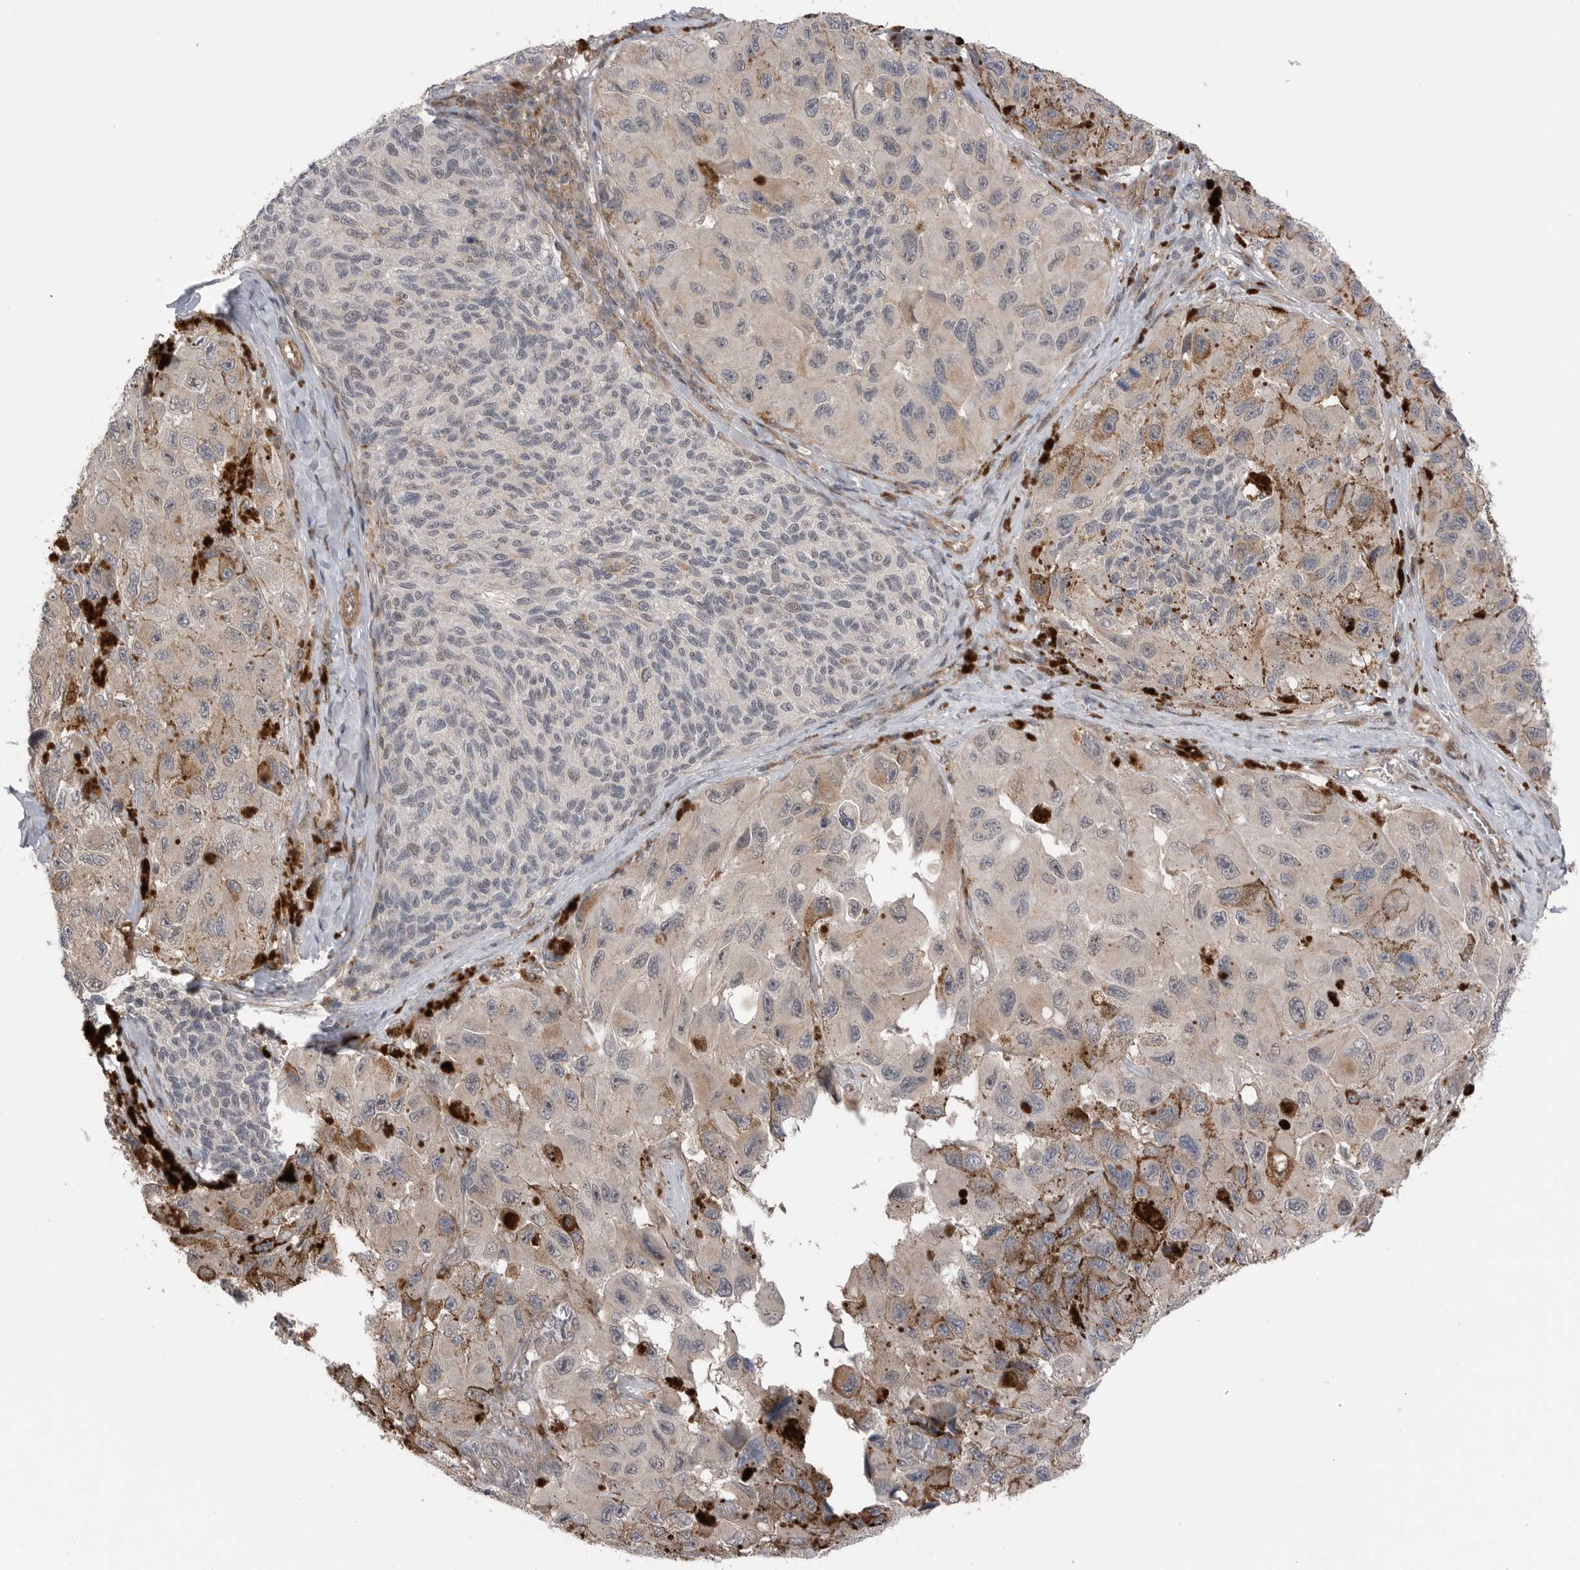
{"staining": {"intensity": "negative", "quantity": "none", "location": "none"}, "tissue": "melanoma", "cell_type": "Tumor cells", "image_type": "cancer", "snomed": [{"axis": "morphology", "description": "Malignant melanoma, NOS"}, {"axis": "topography", "description": "Skin"}], "caption": "This is a photomicrograph of immunohistochemistry staining of melanoma, which shows no staining in tumor cells.", "gene": "PEAK1", "patient": {"sex": "female", "age": 73}}